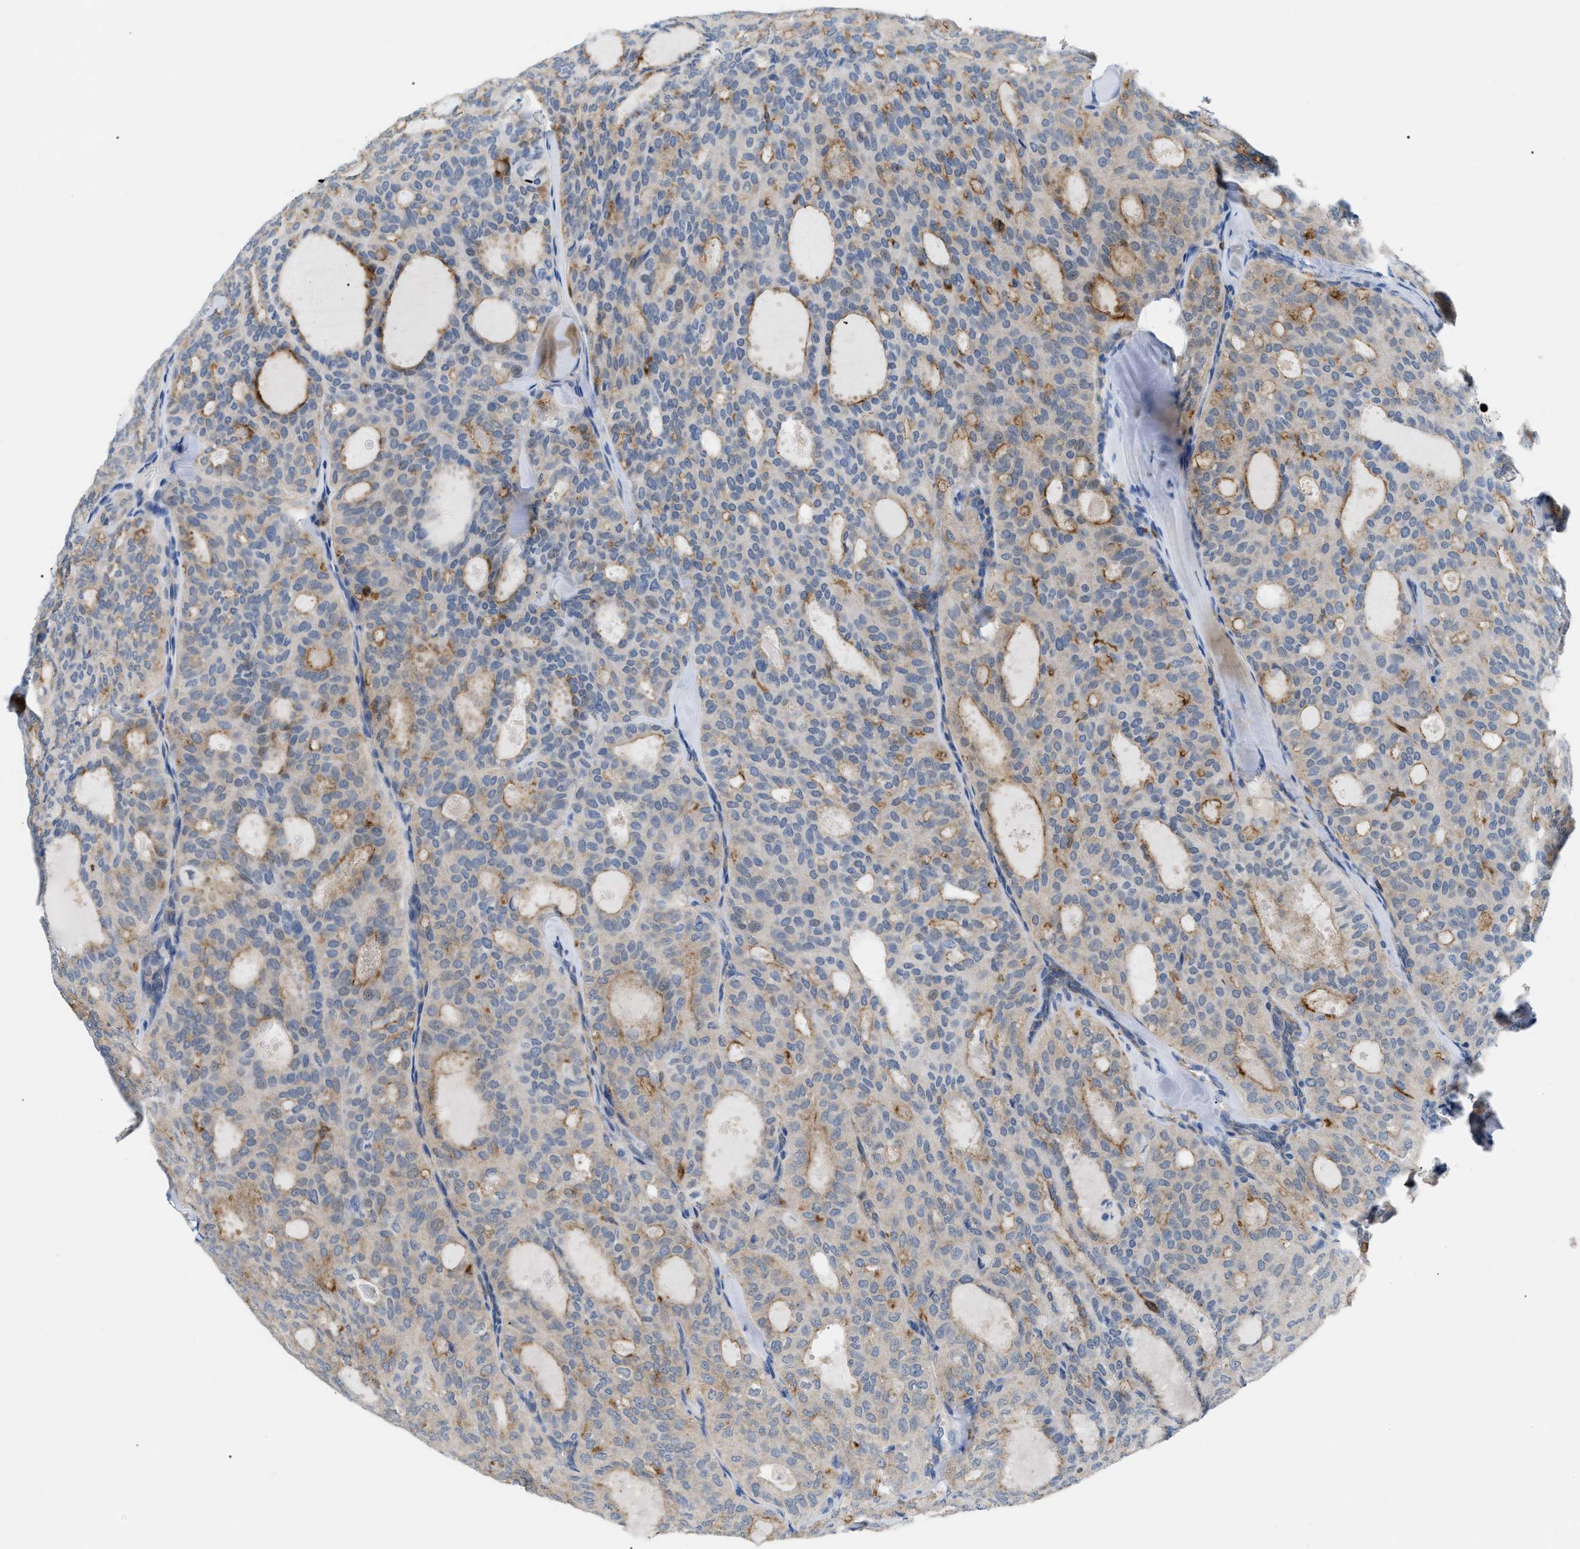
{"staining": {"intensity": "weak", "quantity": "25%-75%", "location": "cytoplasmic/membranous"}, "tissue": "thyroid cancer", "cell_type": "Tumor cells", "image_type": "cancer", "snomed": [{"axis": "morphology", "description": "Follicular adenoma carcinoma, NOS"}, {"axis": "topography", "description": "Thyroid gland"}], "caption": "Thyroid cancer (follicular adenoma carcinoma) was stained to show a protein in brown. There is low levels of weak cytoplasmic/membranous staining in approximately 25%-75% of tumor cells.", "gene": "INPP5D", "patient": {"sex": "male", "age": 75}}